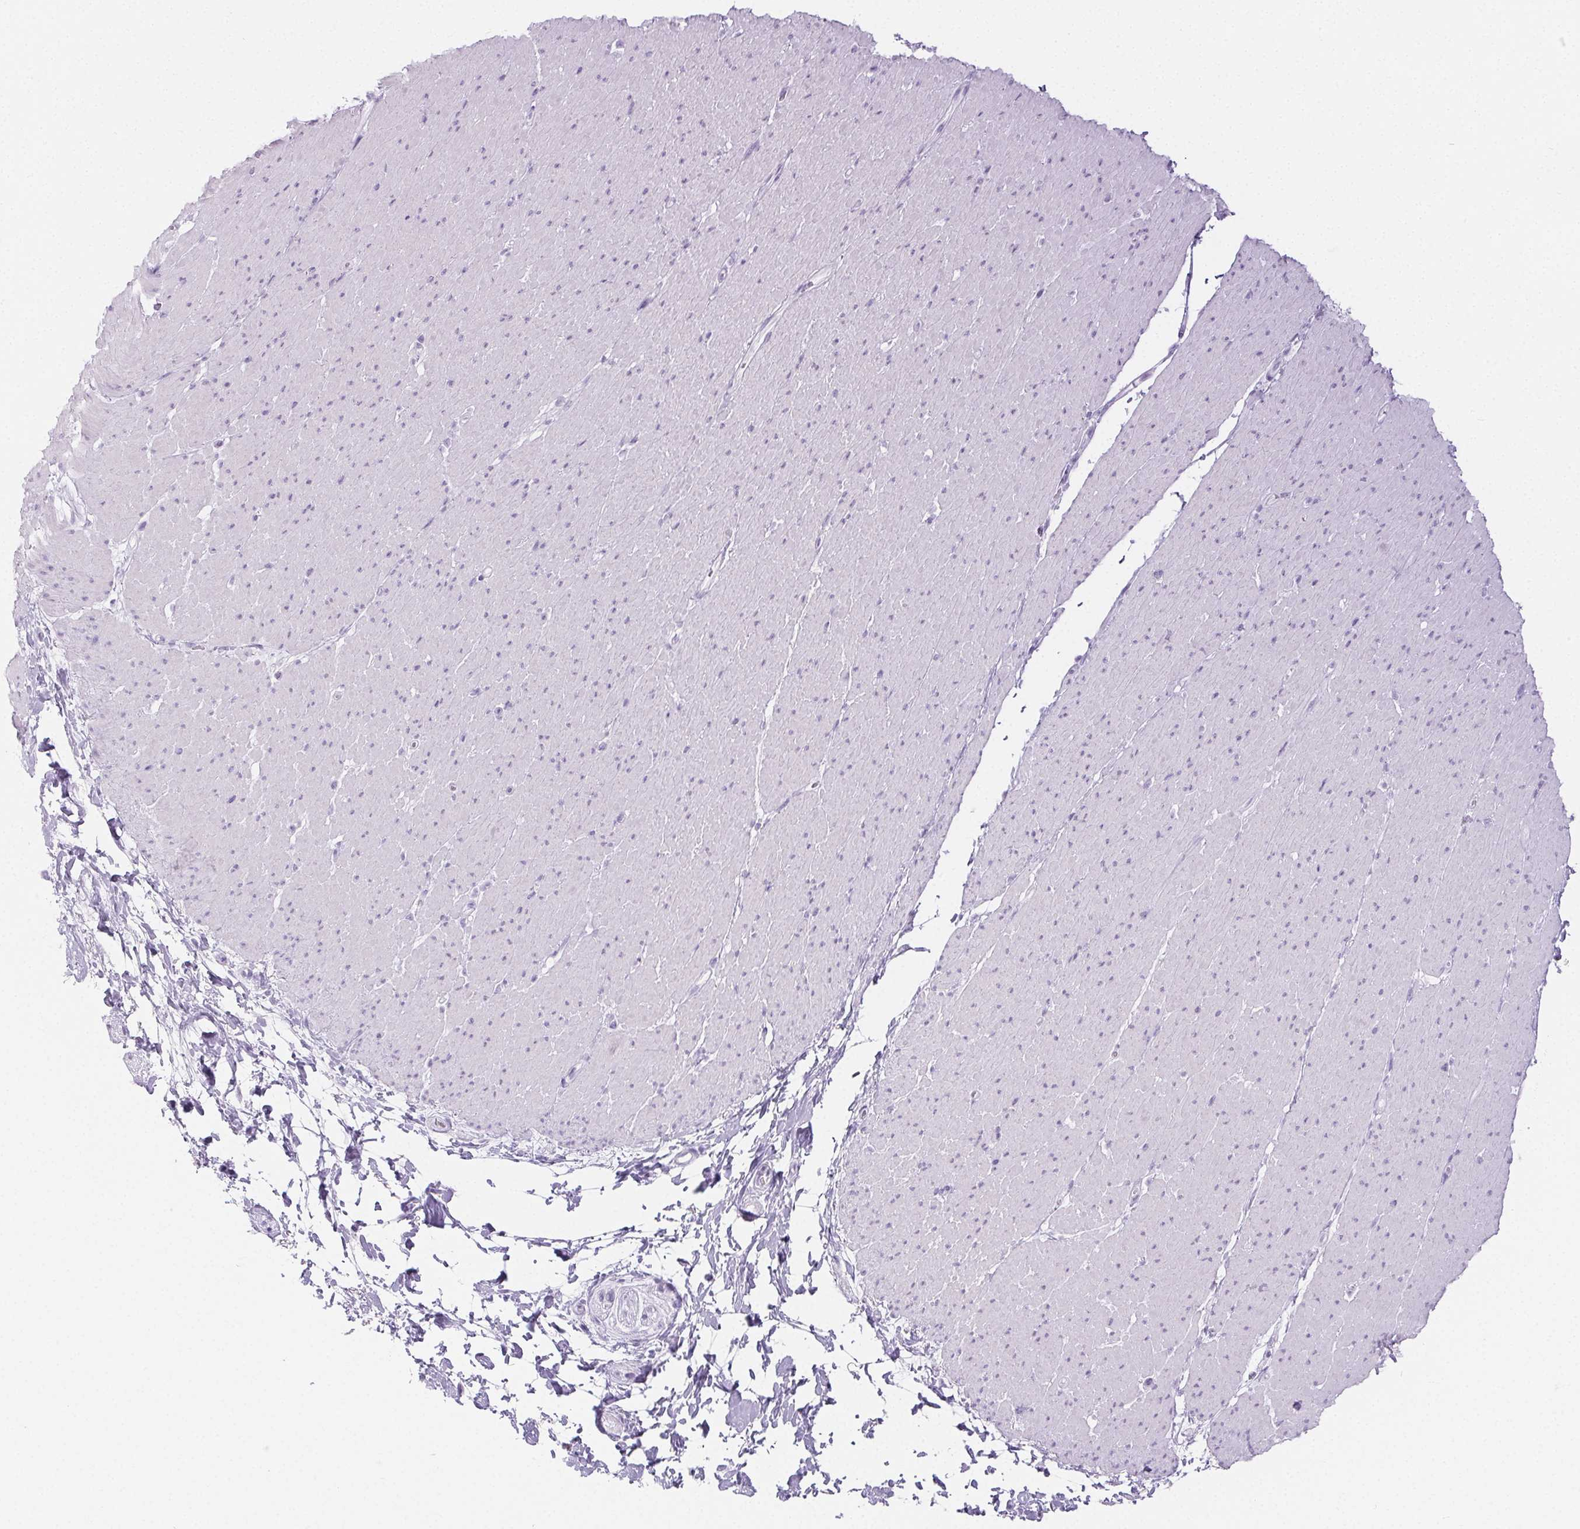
{"staining": {"intensity": "negative", "quantity": "none", "location": "none"}, "tissue": "smooth muscle", "cell_type": "Smooth muscle cells", "image_type": "normal", "snomed": [{"axis": "morphology", "description": "Normal tissue, NOS"}, {"axis": "topography", "description": "Smooth muscle"}, {"axis": "topography", "description": "Rectum"}], "caption": "Immunohistochemistry of unremarkable smooth muscle exhibits no positivity in smooth muscle cells. (DAB (3,3'-diaminobenzidine) immunohistochemistry (IHC), high magnification).", "gene": "PI3", "patient": {"sex": "male", "age": 53}}